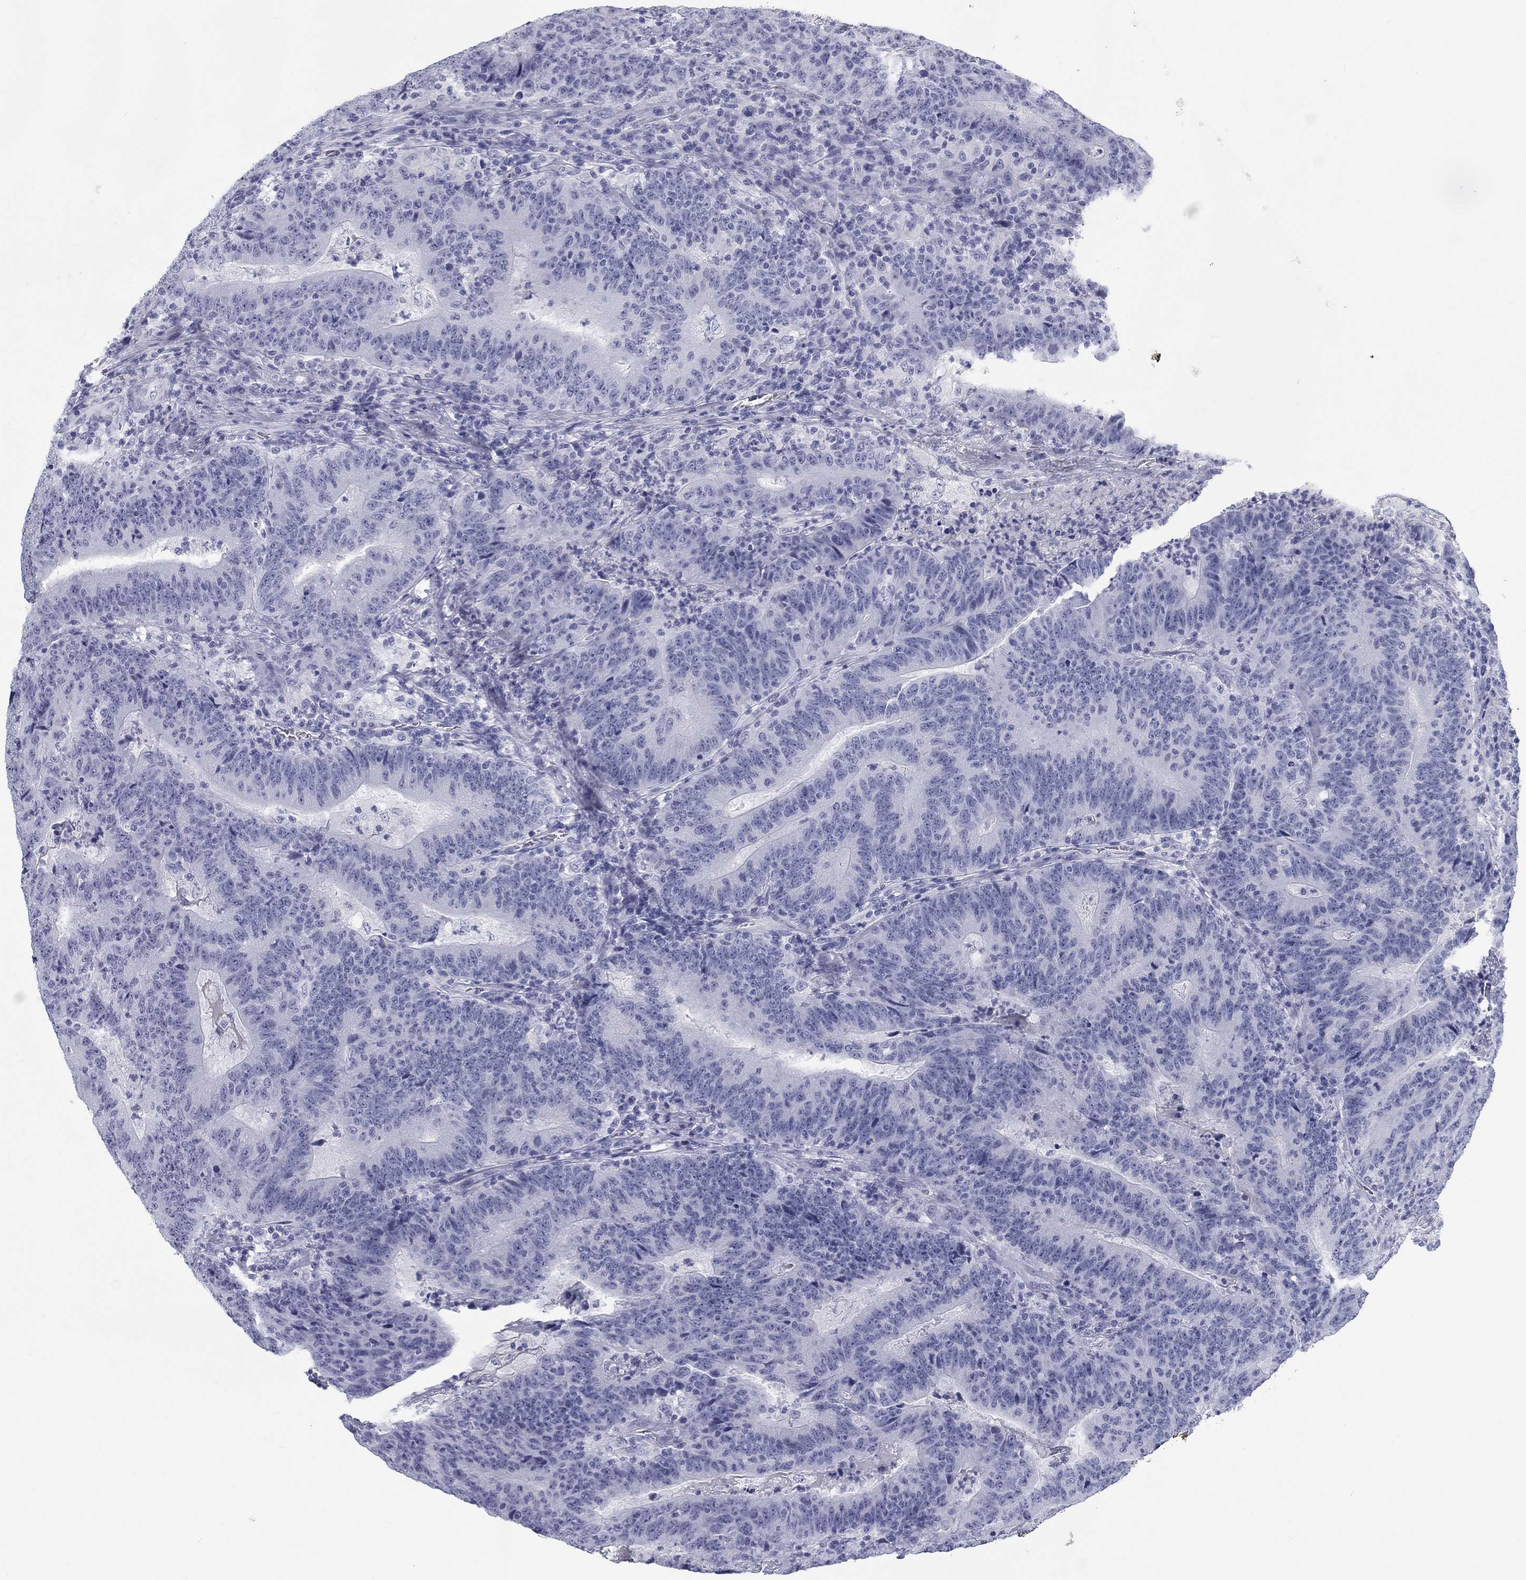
{"staining": {"intensity": "negative", "quantity": "none", "location": "none"}, "tissue": "colorectal cancer", "cell_type": "Tumor cells", "image_type": "cancer", "snomed": [{"axis": "morphology", "description": "Adenocarcinoma, NOS"}, {"axis": "topography", "description": "Colon"}], "caption": "High power microscopy image of an immunohistochemistry (IHC) histopathology image of colorectal cancer (adenocarcinoma), revealing no significant staining in tumor cells.", "gene": "CALB1", "patient": {"sex": "female", "age": 75}}